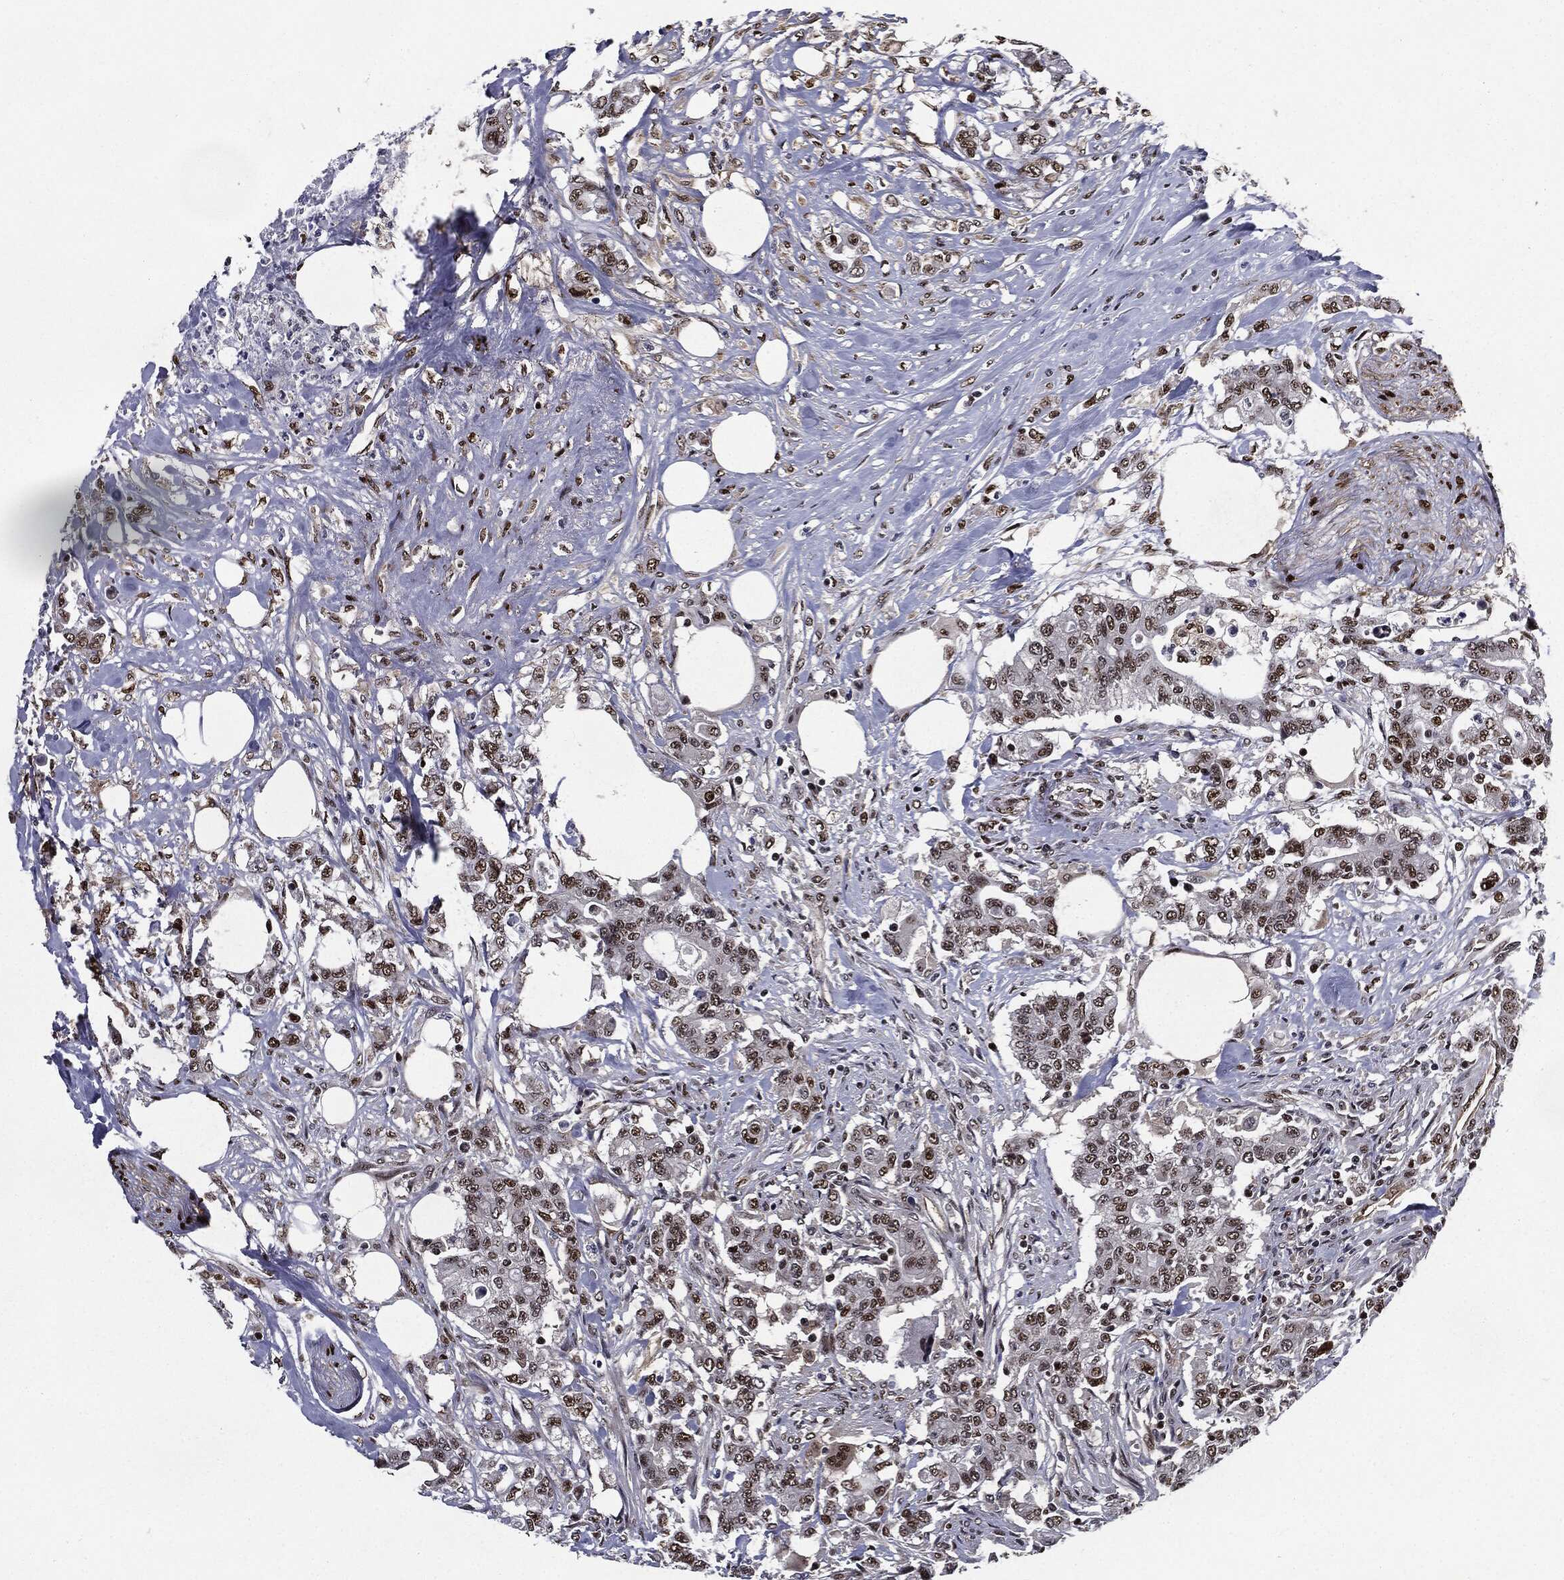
{"staining": {"intensity": "moderate", "quantity": ">75%", "location": "nuclear"}, "tissue": "colorectal cancer", "cell_type": "Tumor cells", "image_type": "cancer", "snomed": [{"axis": "morphology", "description": "Adenocarcinoma, NOS"}, {"axis": "topography", "description": "Colon"}], "caption": "A photomicrograph of colorectal adenocarcinoma stained for a protein exhibits moderate nuclear brown staining in tumor cells.", "gene": "JUN", "patient": {"sex": "female", "age": 48}}